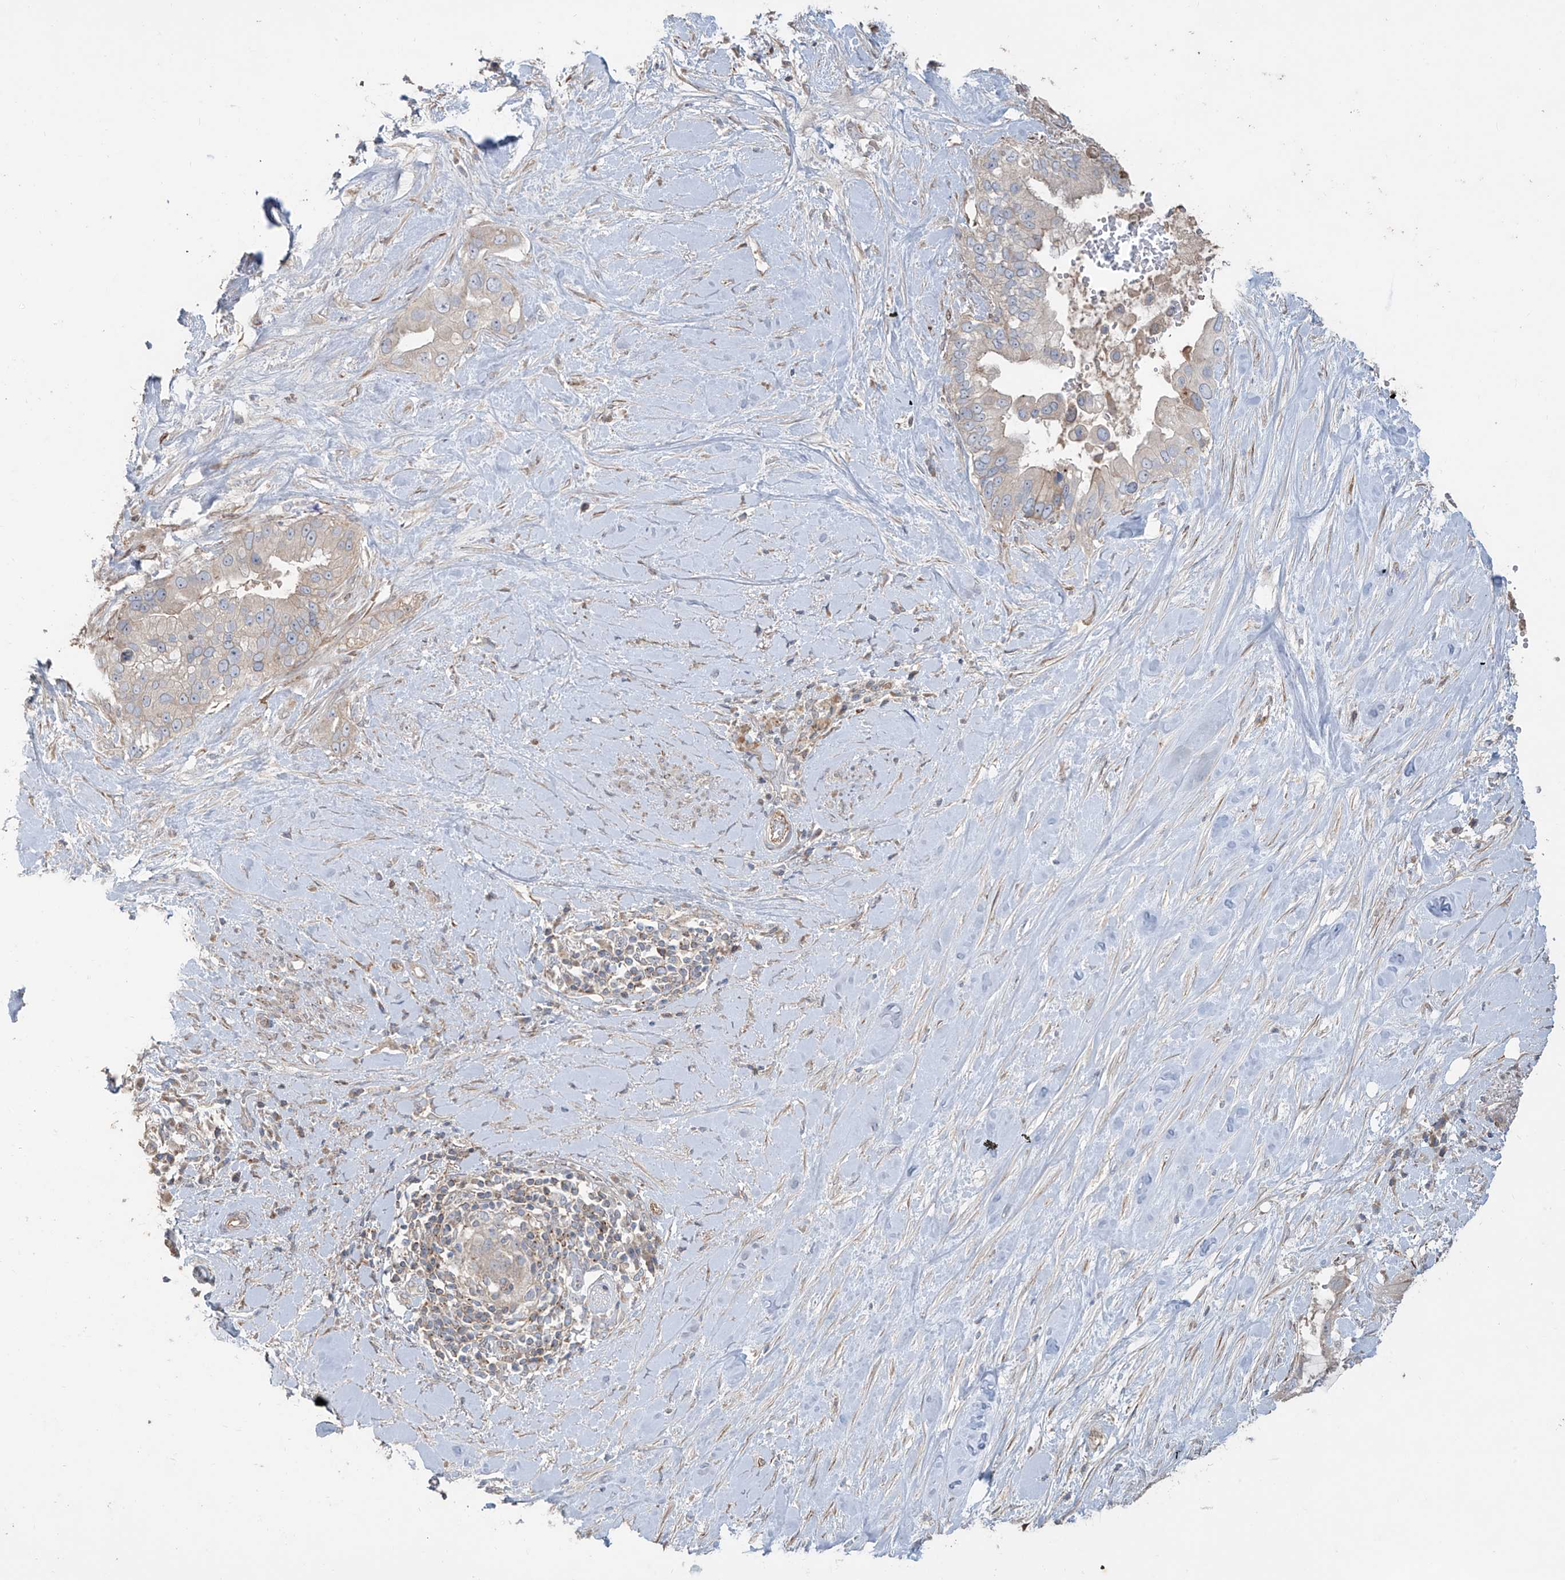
{"staining": {"intensity": "negative", "quantity": "none", "location": "none"}, "tissue": "pancreatic cancer", "cell_type": "Tumor cells", "image_type": "cancer", "snomed": [{"axis": "morphology", "description": "Inflammation, NOS"}, {"axis": "morphology", "description": "Adenocarcinoma, NOS"}, {"axis": "topography", "description": "Pancreas"}], "caption": "This is an IHC image of pancreatic cancer. There is no expression in tumor cells.", "gene": "ABTB1", "patient": {"sex": "female", "age": 56}}